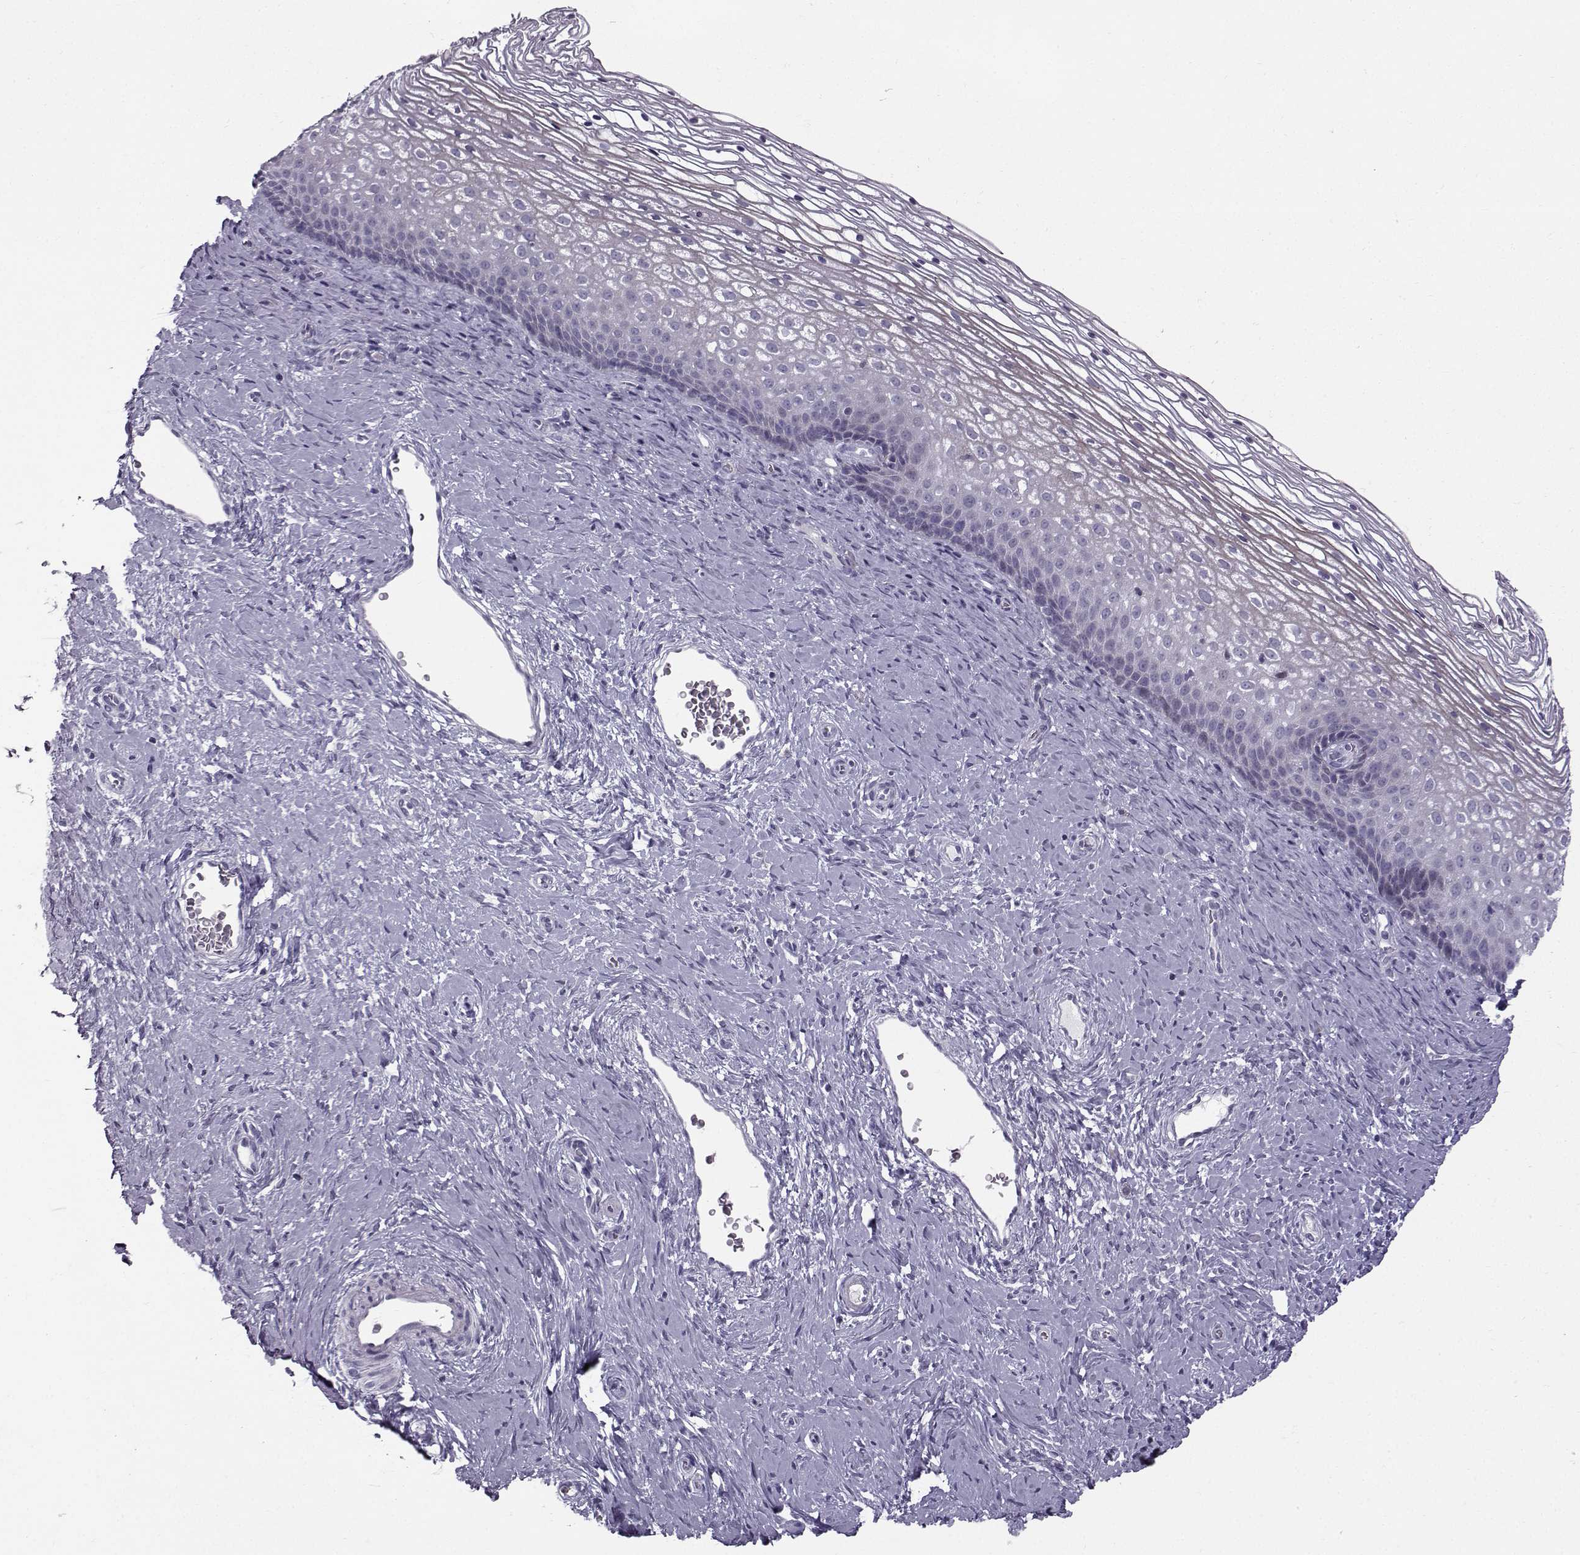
{"staining": {"intensity": "negative", "quantity": "none", "location": "none"}, "tissue": "cervix", "cell_type": "Glandular cells", "image_type": "normal", "snomed": [{"axis": "morphology", "description": "Normal tissue, NOS"}, {"axis": "topography", "description": "Cervix"}], "caption": "A photomicrograph of cervix stained for a protein reveals no brown staining in glandular cells.", "gene": "DMRT3", "patient": {"sex": "female", "age": 34}}